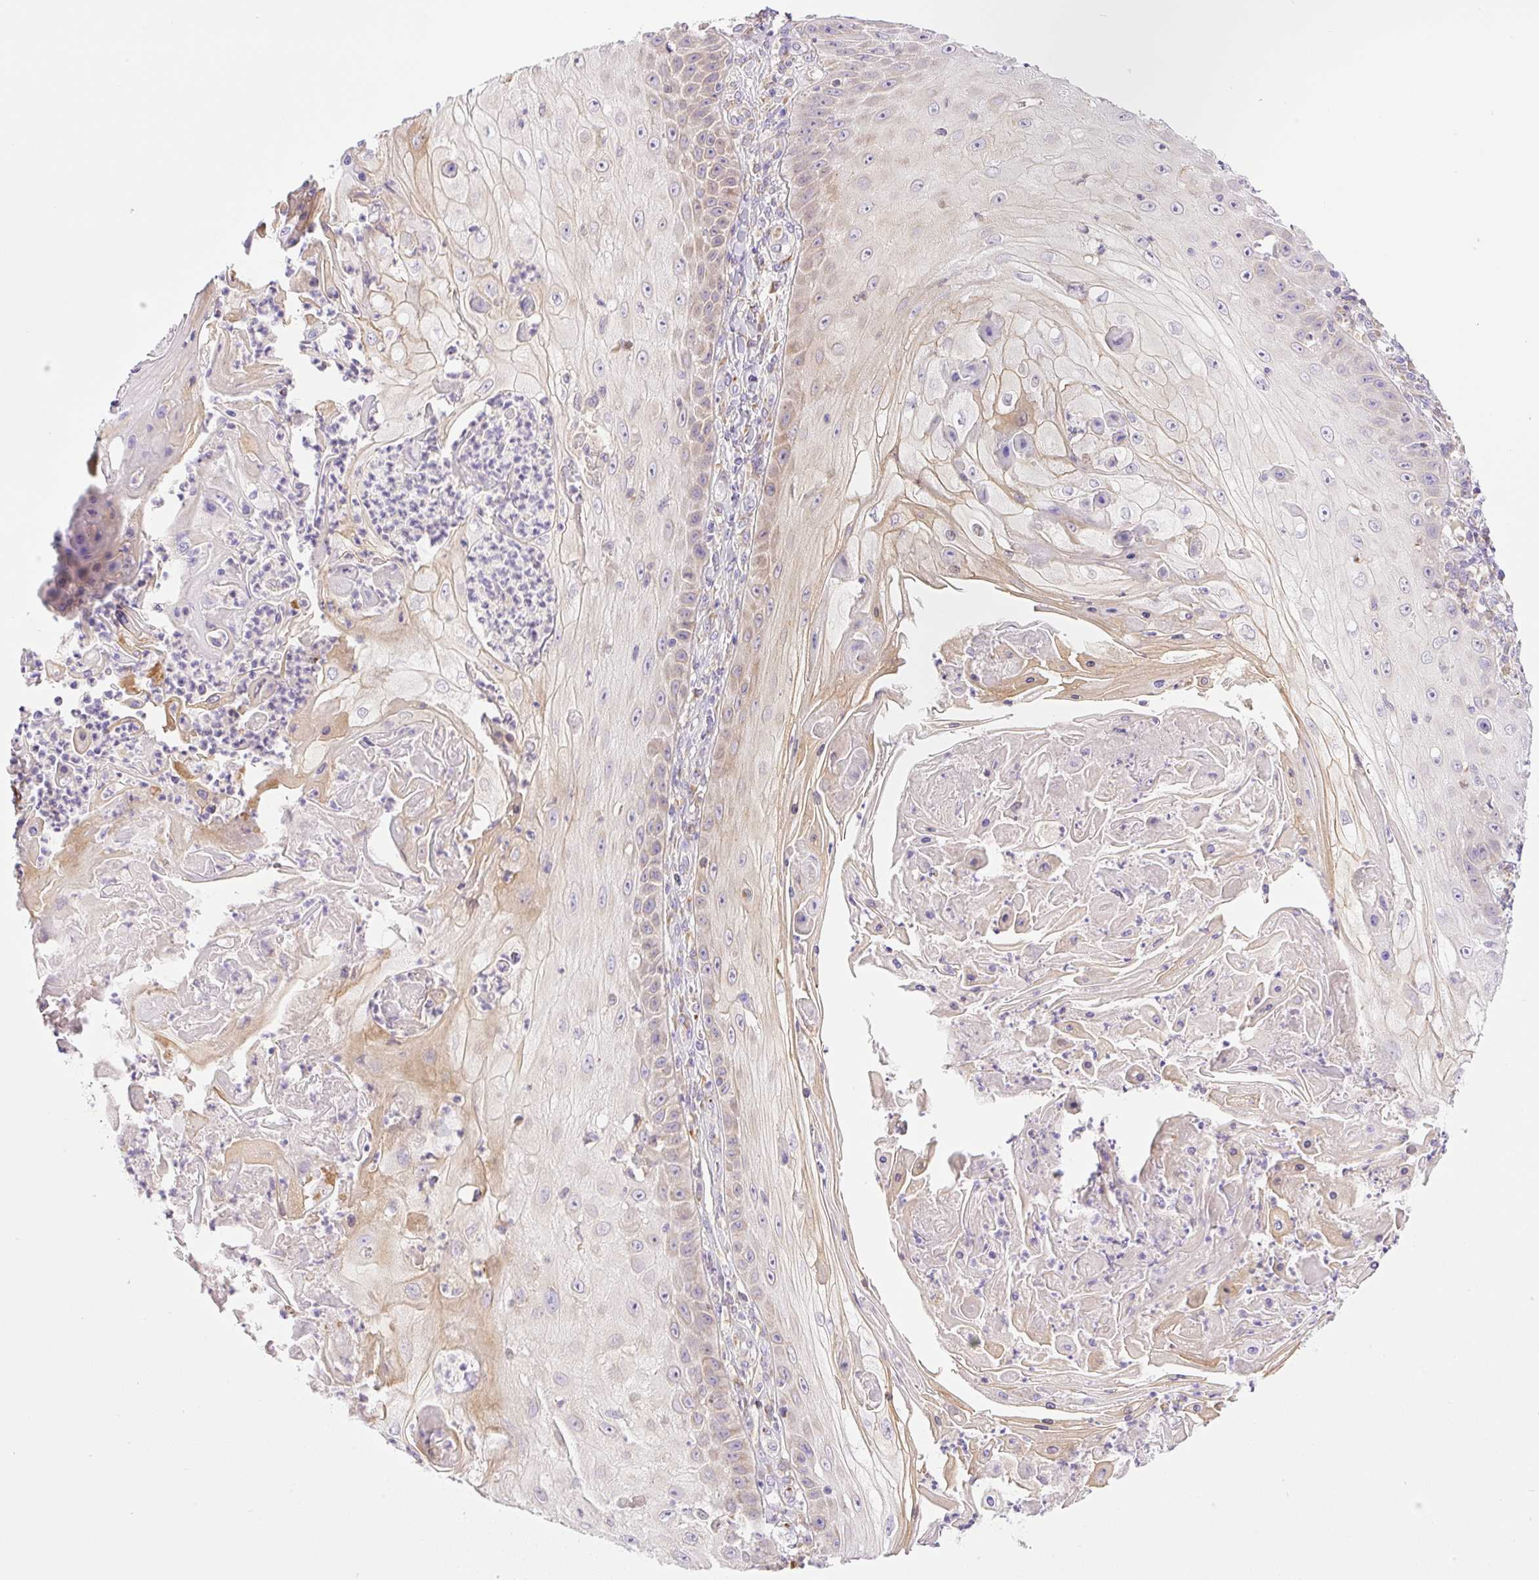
{"staining": {"intensity": "weak", "quantity": "<25%", "location": "cytoplasmic/membranous"}, "tissue": "skin cancer", "cell_type": "Tumor cells", "image_type": "cancer", "snomed": [{"axis": "morphology", "description": "Squamous cell carcinoma, NOS"}, {"axis": "topography", "description": "Skin"}], "caption": "Micrograph shows no protein staining in tumor cells of skin cancer tissue.", "gene": "POFUT1", "patient": {"sex": "male", "age": 70}}